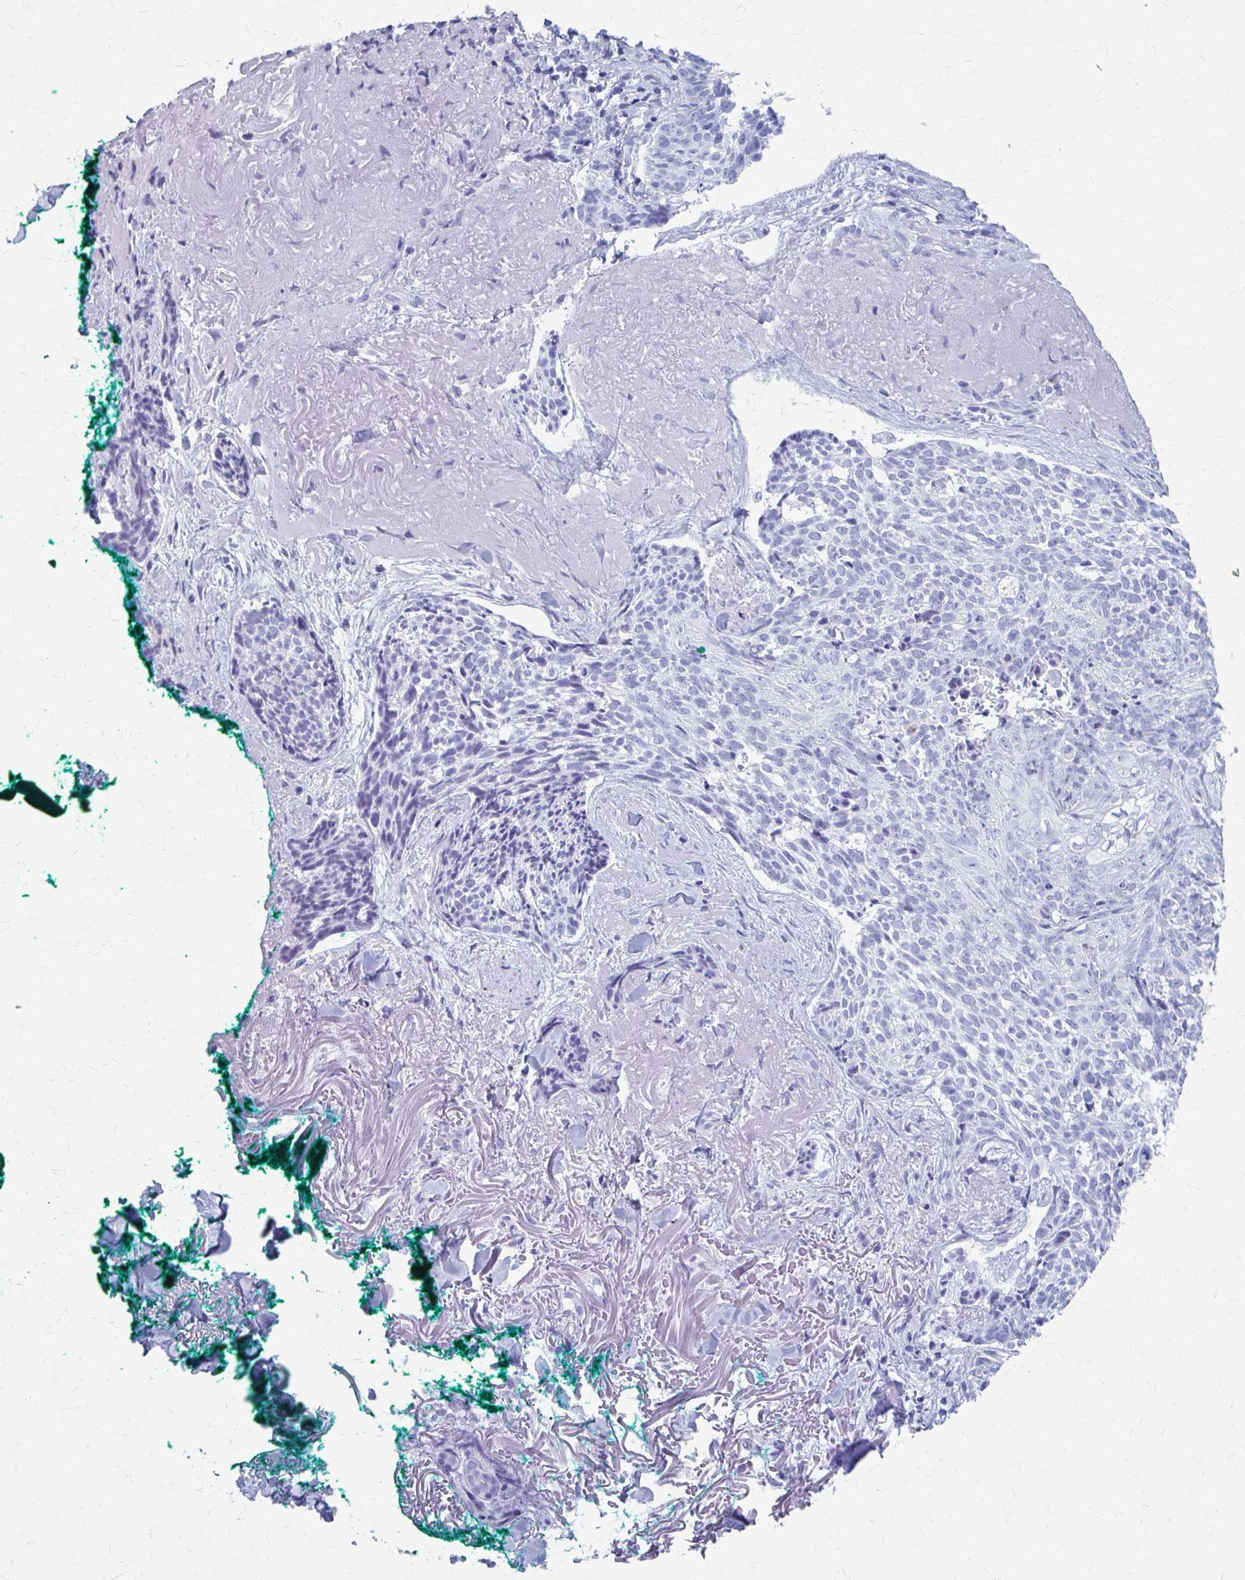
{"staining": {"intensity": "negative", "quantity": "none", "location": "none"}, "tissue": "skin cancer", "cell_type": "Tumor cells", "image_type": "cancer", "snomed": [{"axis": "morphology", "description": "Basal cell carcinoma"}, {"axis": "topography", "description": "Skin"}, {"axis": "topography", "description": "Skin of face"}], "caption": "Immunohistochemical staining of skin cancer (basal cell carcinoma) displays no significant positivity in tumor cells.", "gene": "CELF5", "patient": {"sex": "female", "age": 95}}